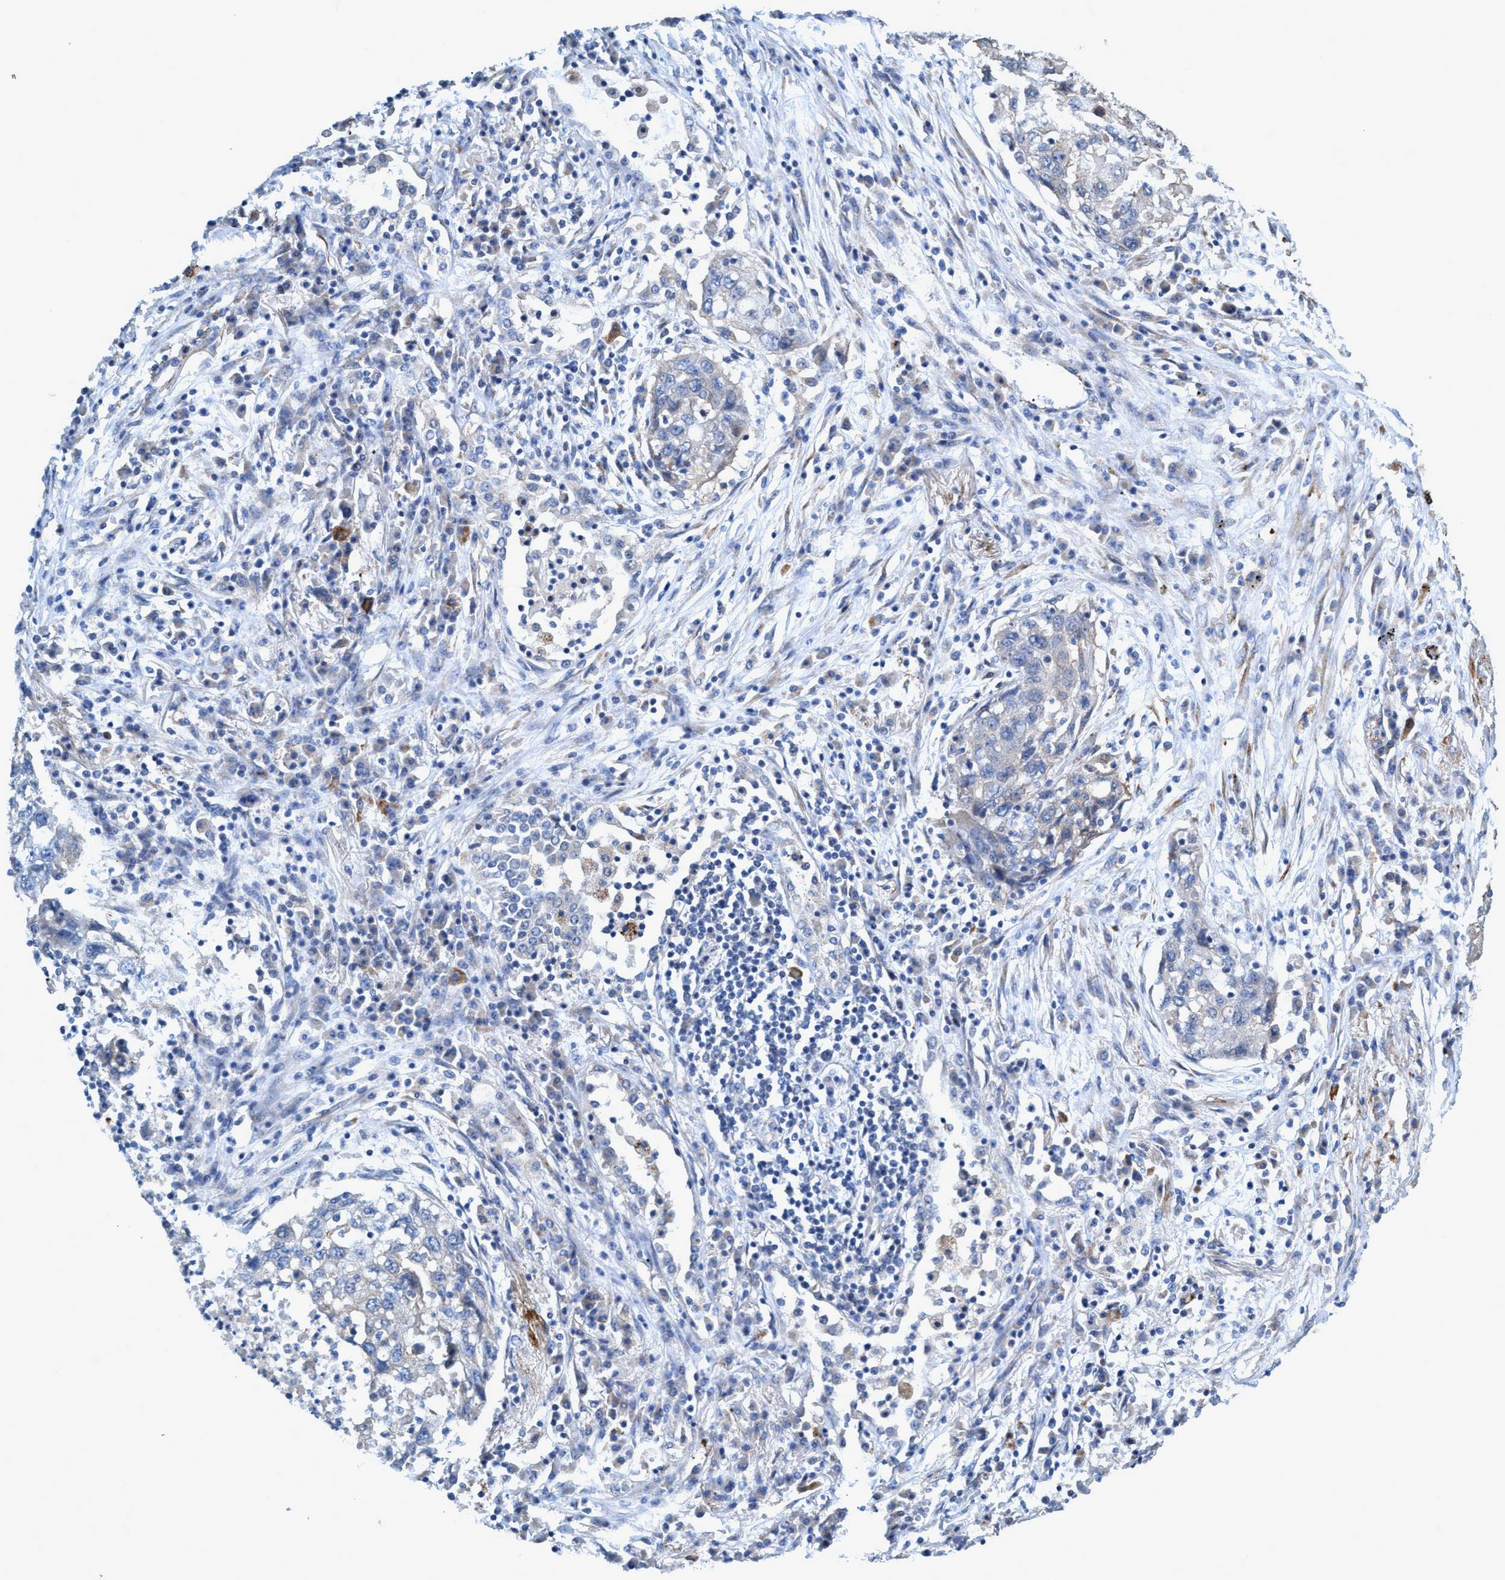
{"staining": {"intensity": "negative", "quantity": "none", "location": "none"}, "tissue": "lung cancer", "cell_type": "Tumor cells", "image_type": "cancer", "snomed": [{"axis": "morphology", "description": "Squamous cell carcinoma, NOS"}, {"axis": "topography", "description": "Lung"}], "caption": "A high-resolution micrograph shows IHC staining of lung cancer, which shows no significant staining in tumor cells.", "gene": "TRIM65", "patient": {"sex": "female", "age": 63}}